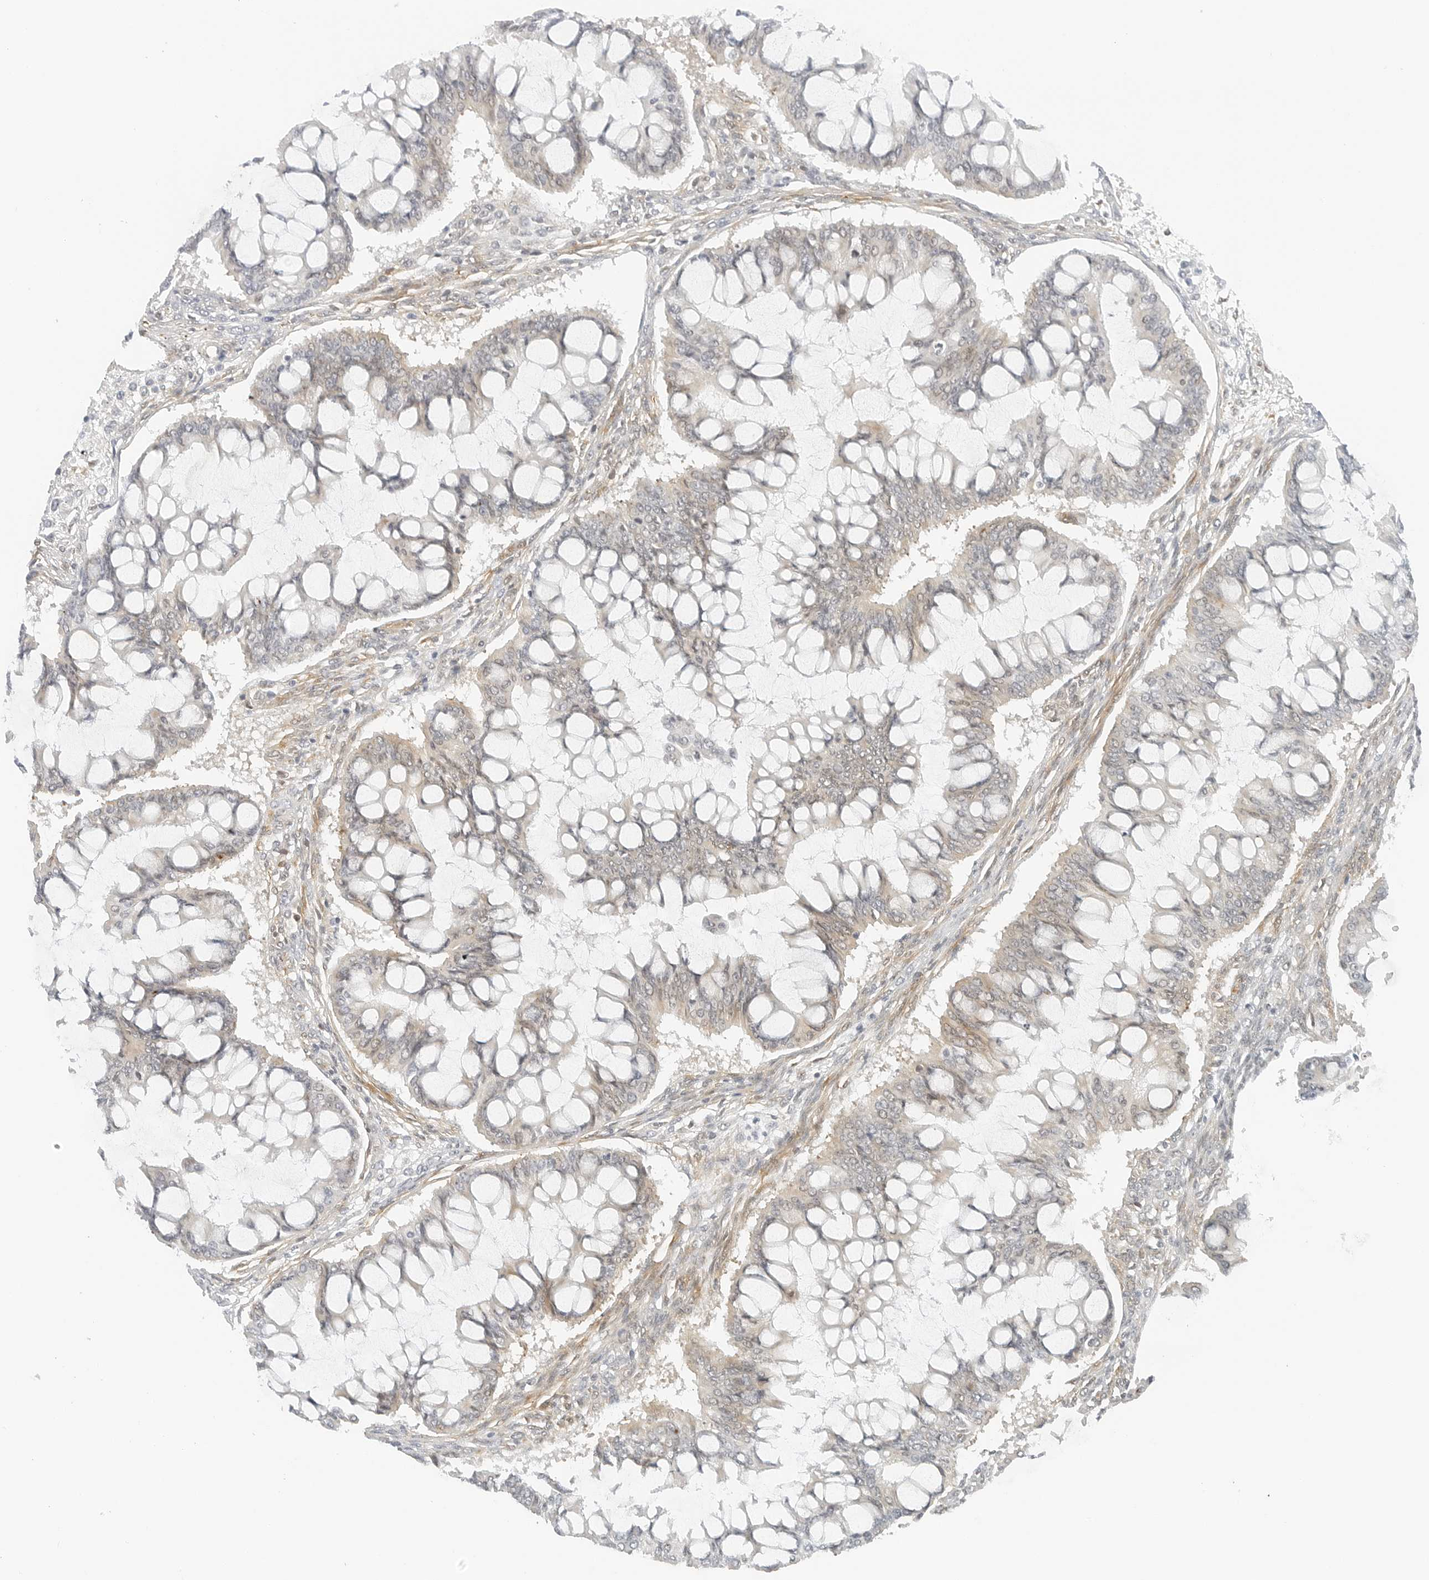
{"staining": {"intensity": "weak", "quantity": "25%-75%", "location": "cytoplasmic/membranous,nuclear"}, "tissue": "ovarian cancer", "cell_type": "Tumor cells", "image_type": "cancer", "snomed": [{"axis": "morphology", "description": "Cystadenocarcinoma, mucinous, NOS"}, {"axis": "topography", "description": "Ovary"}], "caption": "Immunohistochemistry of human ovarian cancer (mucinous cystadenocarcinoma) displays low levels of weak cytoplasmic/membranous and nuclear positivity in approximately 25%-75% of tumor cells.", "gene": "NEO1", "patient": {"sex": "female", "age": 73}}